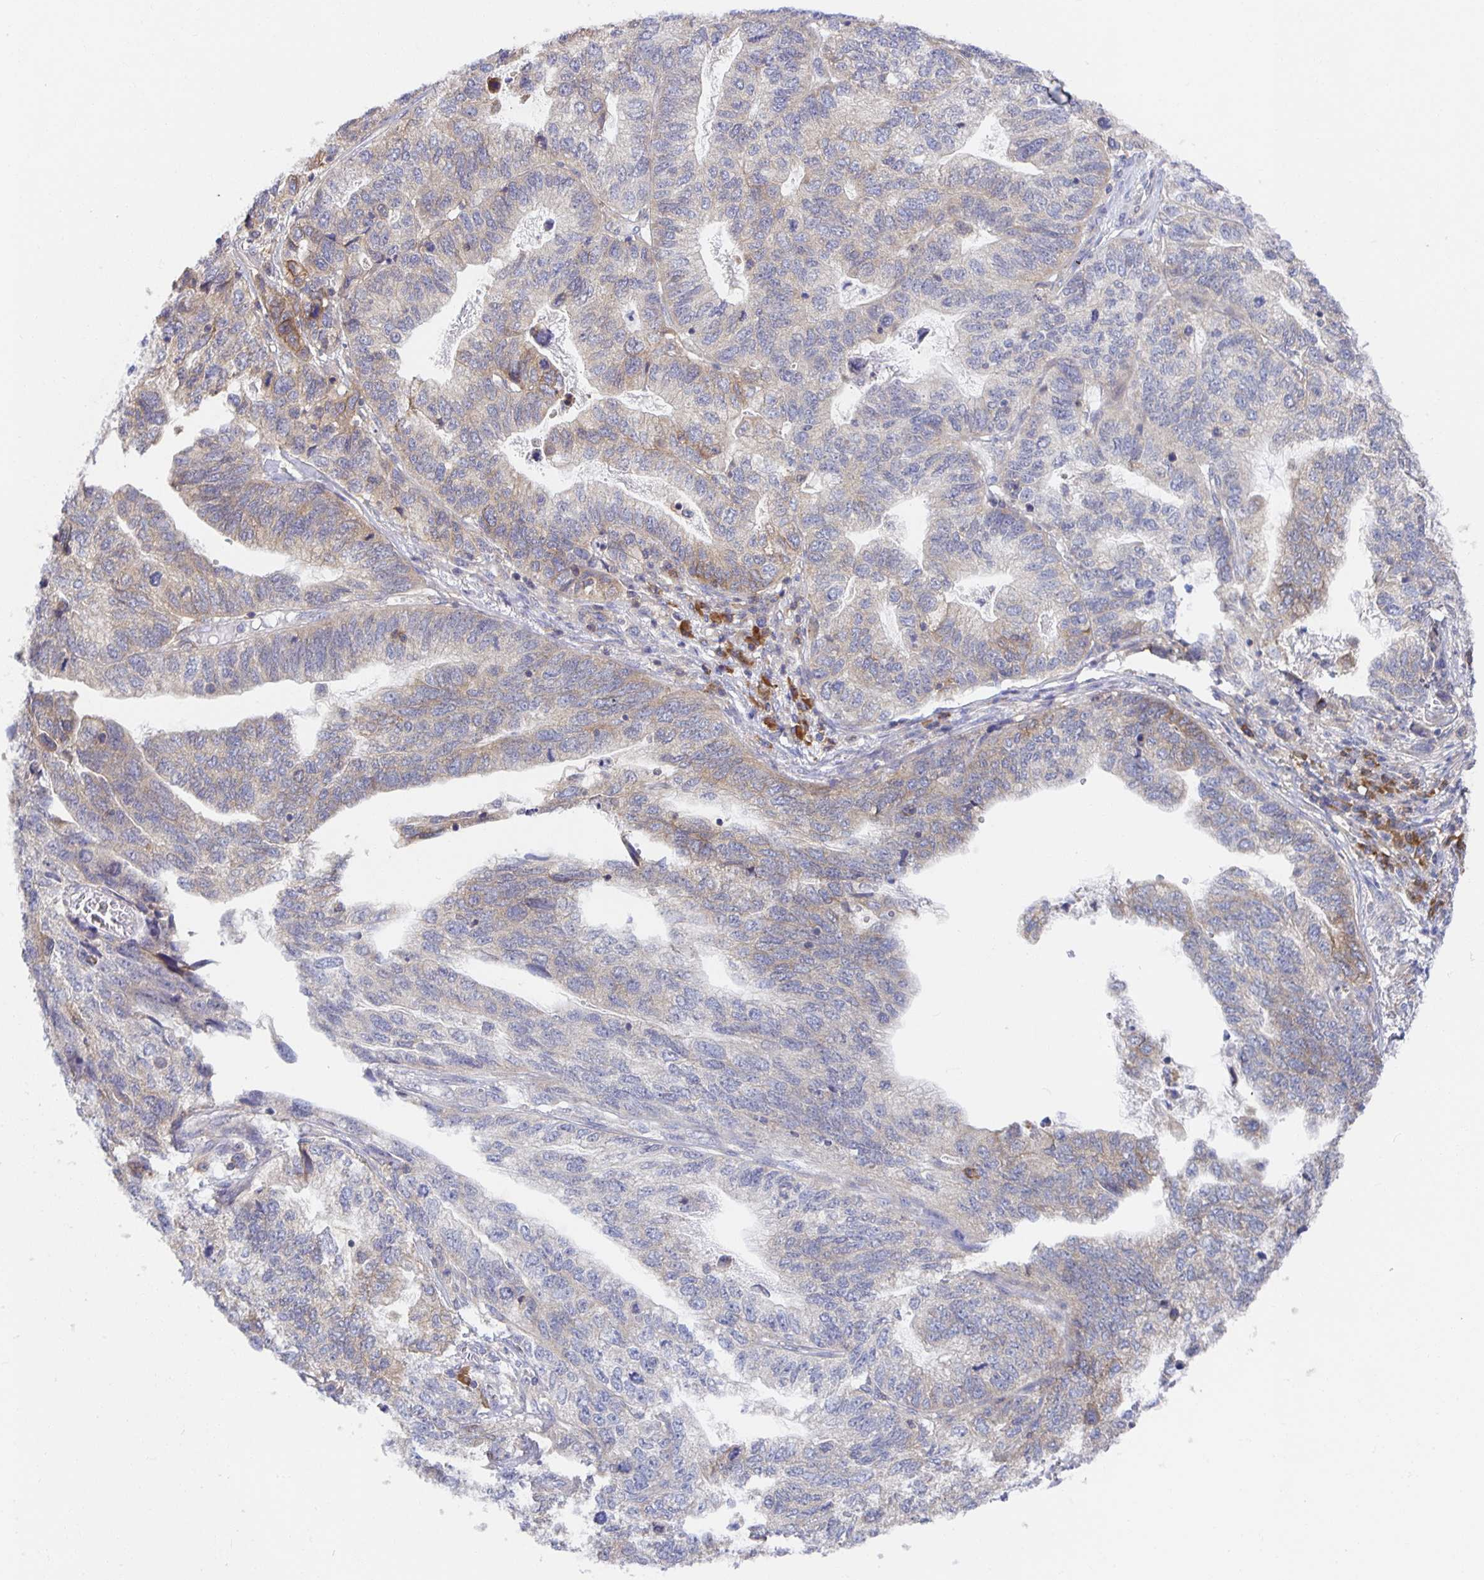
{"staining": {"intensity": "weak", "quantity": "25%-75%", "location": "cytoplasmic/membranous"}, "tissue": "stomach cancer", "cell_type": "Tumor cells", "image_type": "cancer", "snomed": [{"axis": "morphology", "description": "Adenocarcinoma, NOS"}, {"axis": "topography", "description": "Stomach, upper"}], "caption": "This is an image of immunohistochemistry staining of stomach cancer, which shows weak positivity in the cytoplasmic/membranous of tumor cells.", "gene": "BAD", "patient": {"sex": "female", "age": 67}}